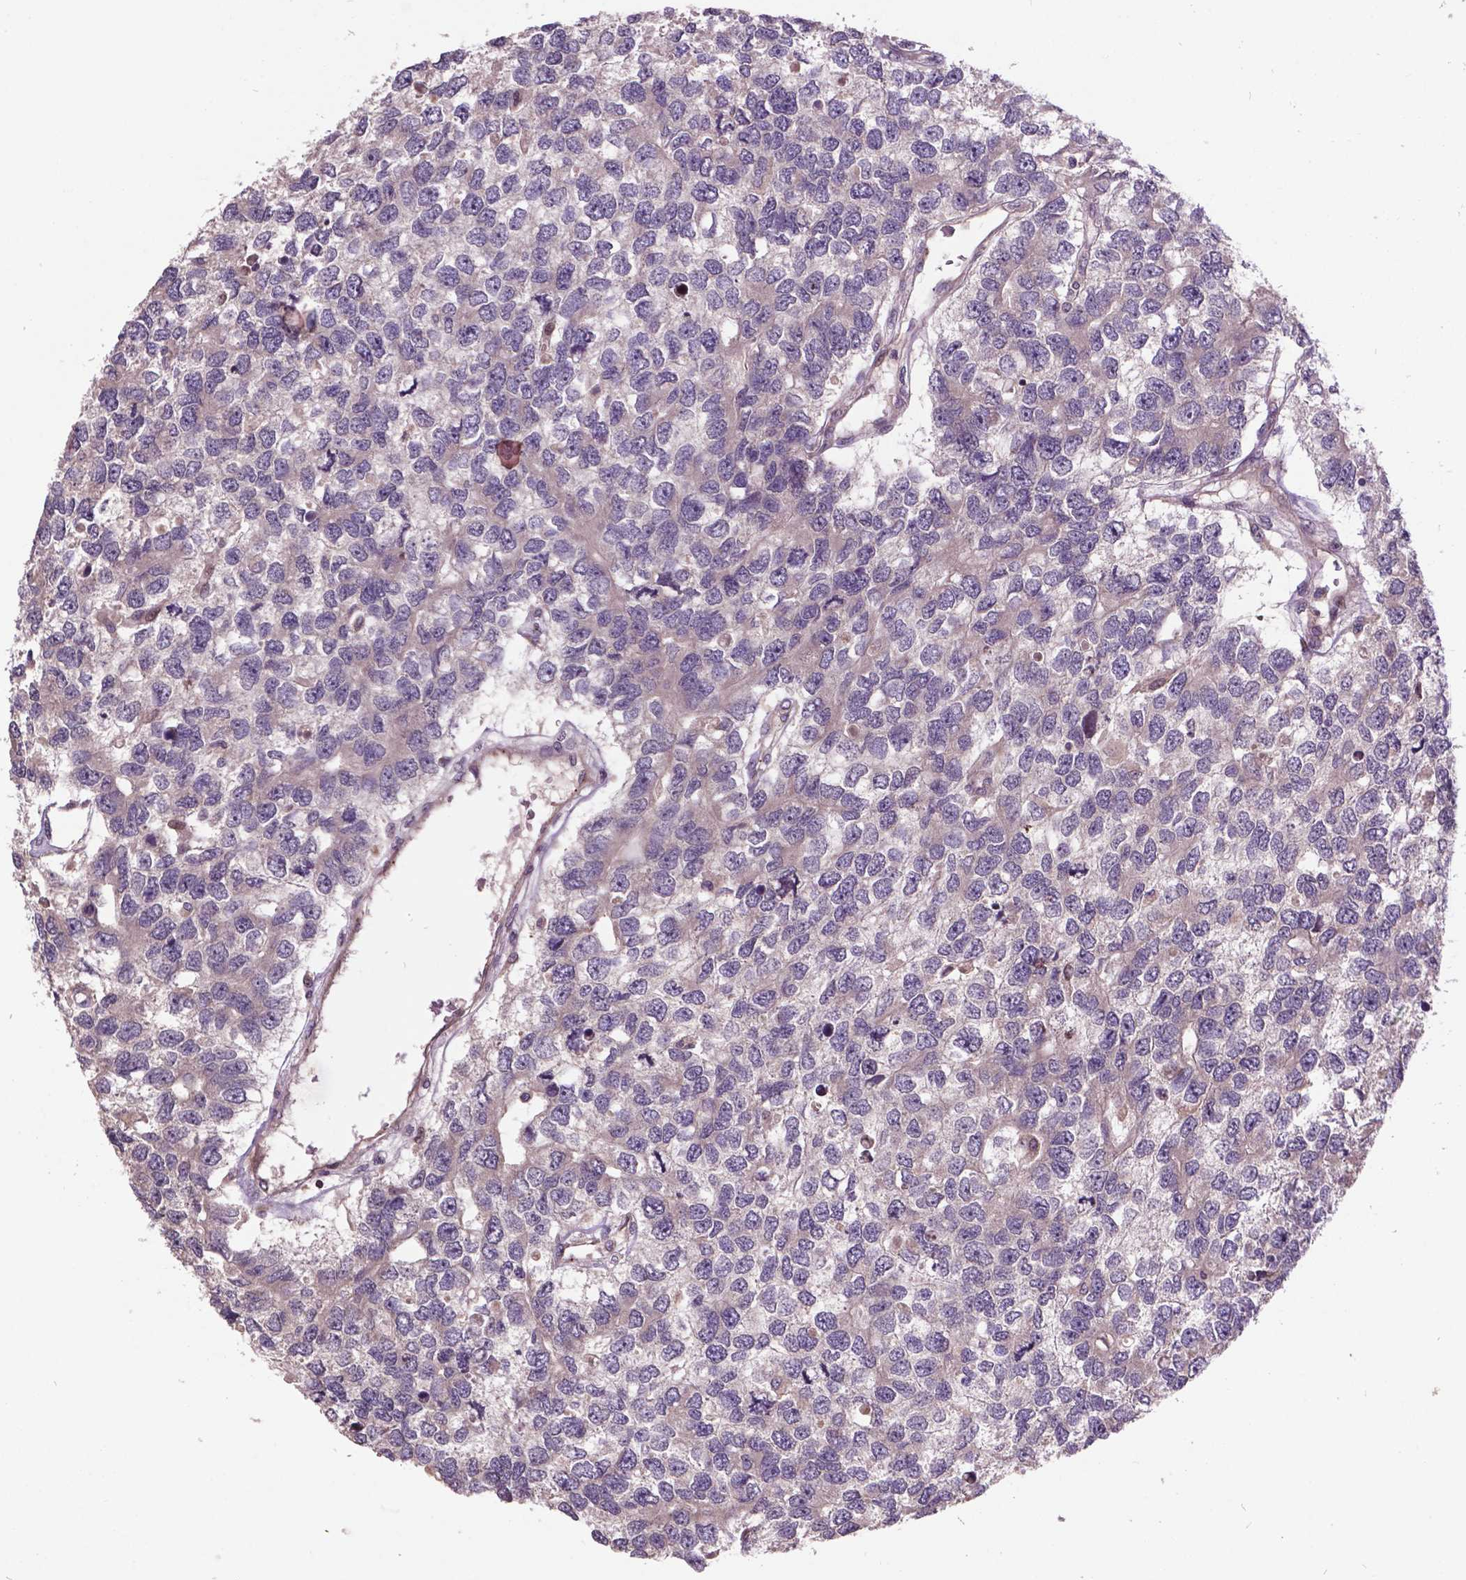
{"staining": {"intensity": "negative", "quantity": "none", "location": "none"}, "tissue": "testis cancer", "cell_type": "Tumor cells", "image_type": "cancer", "snomed": [{"axis": "morphology", "description": "Seminoma, NOS"}, {"axis": "topography", "description": "Testis"}], "caption": "Immunohistochemistry (IHC) photomicrograph of testis seminoma stained for a protein (brown), which reveals no positivity in tumor cells.", "gene": "AP1S3", "patient": {"sex": "male", "age": 52}}